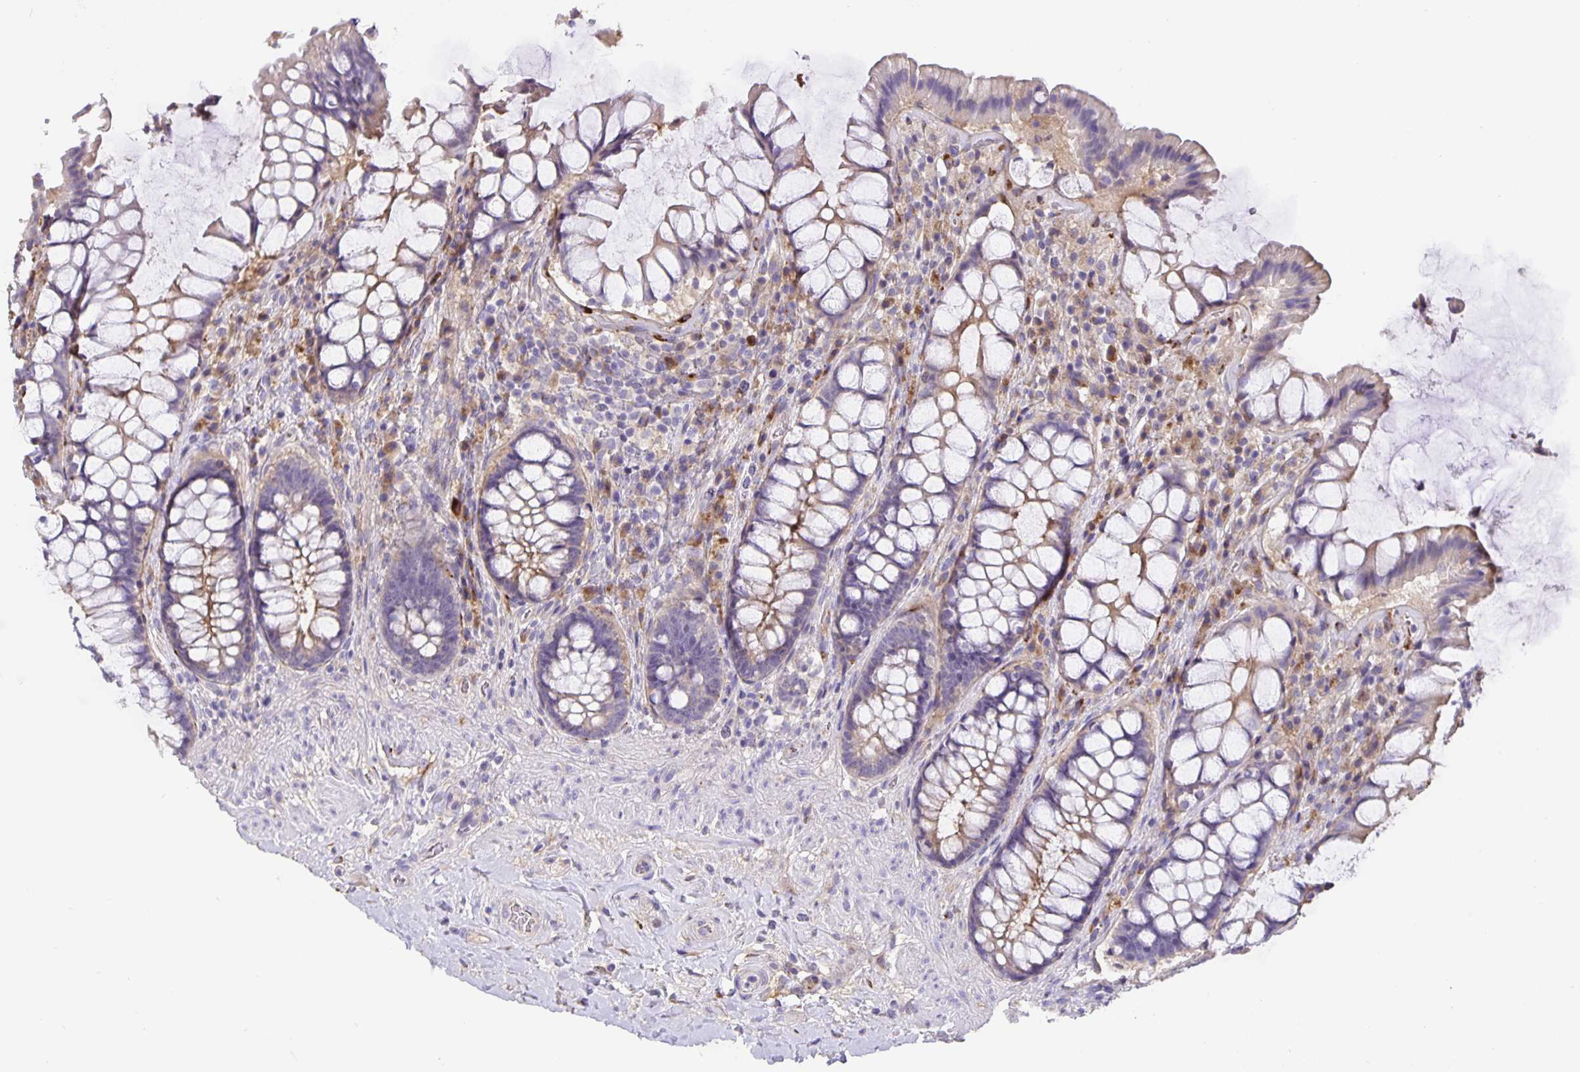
{"staining": {"intensity": "moderate", "quantity": "<25%", "location": "cytoplasmic/membranous"}, "tissue": "rectum", "cell_type": "Glandular cells", "image_type": "normal", "snomed": [{"axis": "morphology", "description": "Normal tissue, NOS"}, {"axis": "topography", "description": "Rectum"}], "caption": "This is an image of immunohistochemistry (IHC) staining of benign rectum, which shows moderate expression in the cytoplasmic/membranous of glandular cells.", "gene": "EML6", "patient": {"sex": "female", "age": 58}}